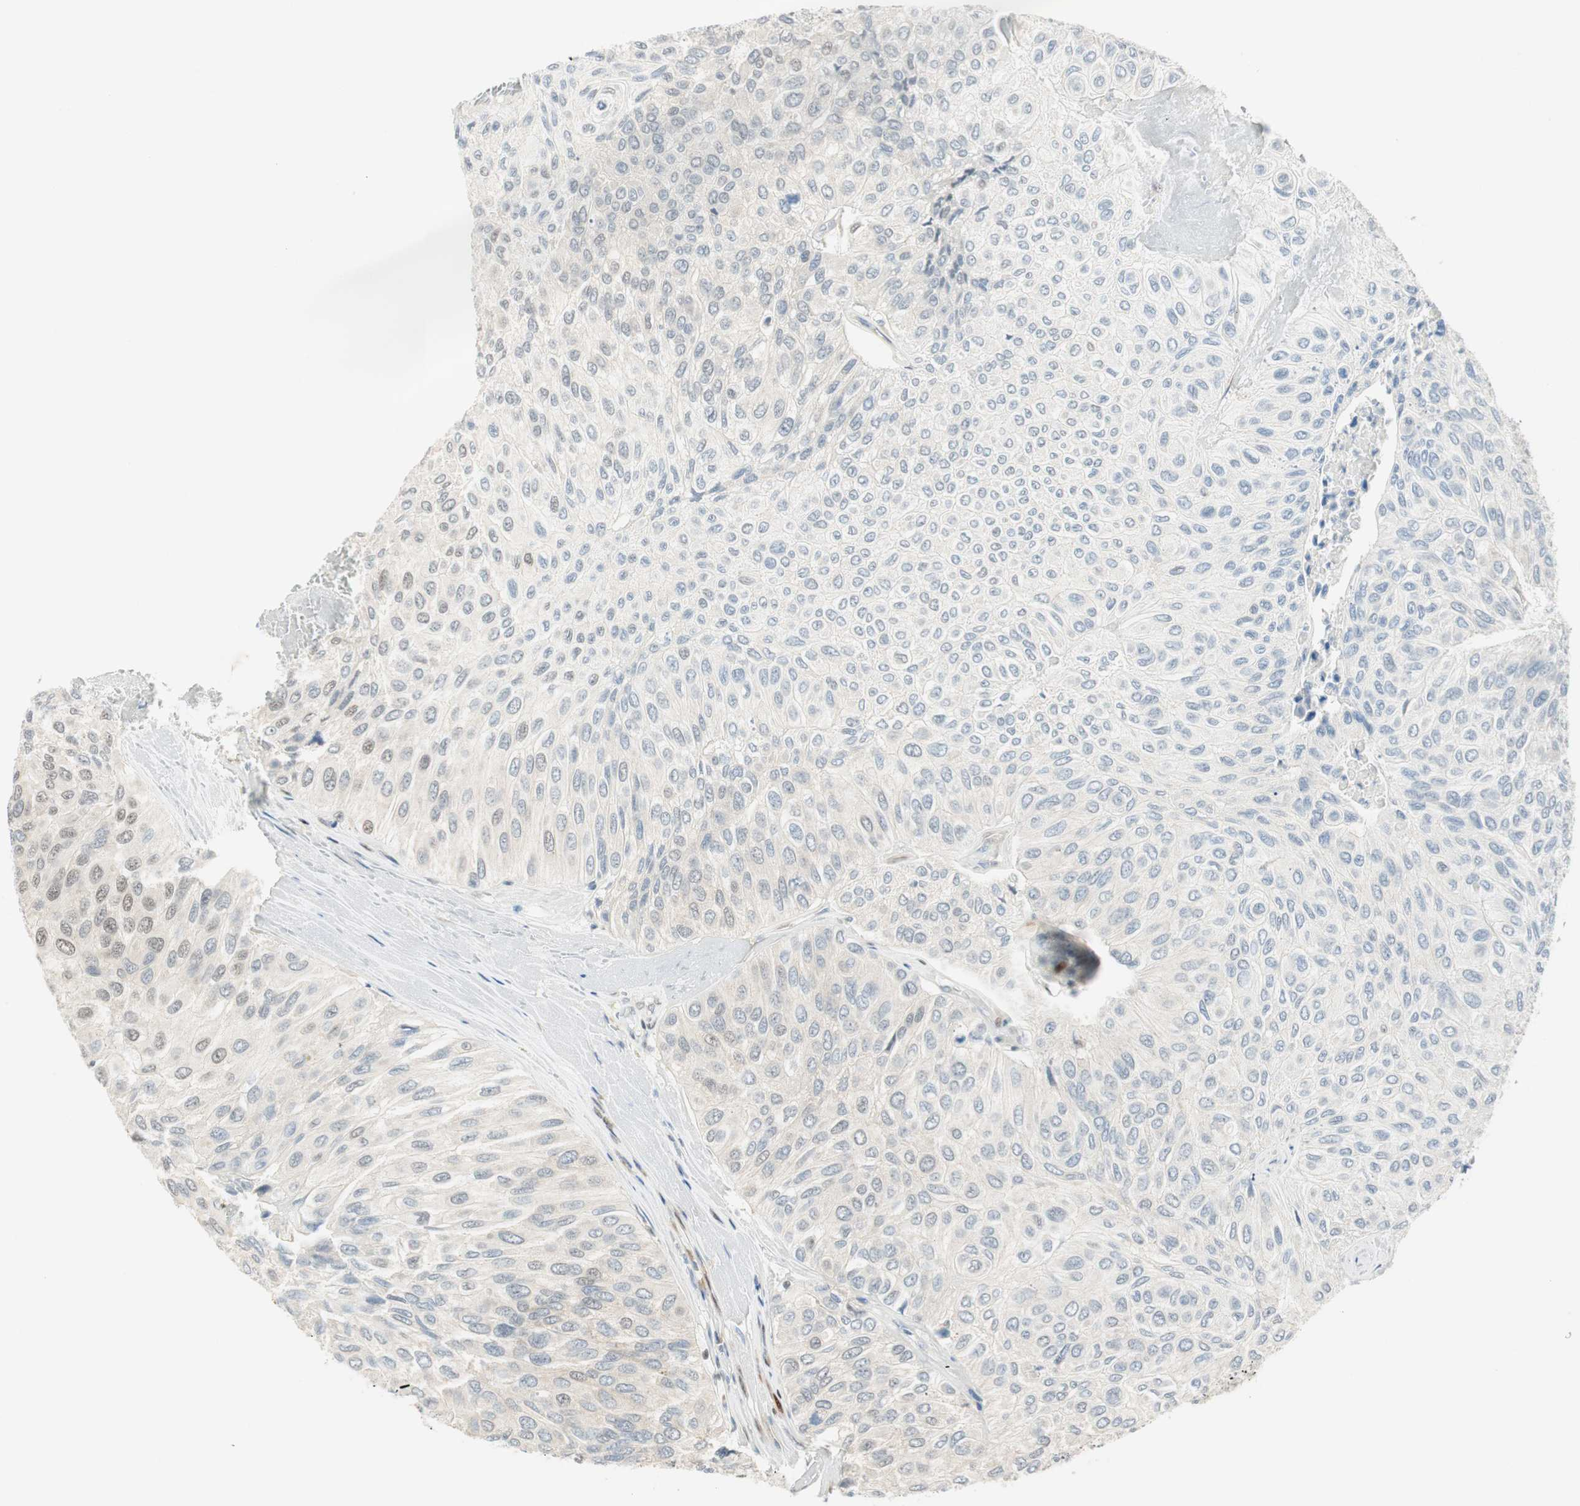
{"staining": {"intensity": "weak", "quantity": "<25%", "location": "nuclear"}, "tissue": "urothelial cancer", "cell_type": "Tumor cells", "image_type": "cancer", "snomed": [{"axis": "morphology", "description": "Urothelial carcinoma, High grade"}, {"axis": "topography", "description": "Urinary bladder"}], "caption": "DAB immunohistochemical staining of high-grade urothelial carcinoma demonstrates no significant positivity in tumor cells.", "gene": "MSX2", "patient": {"sex": "male", "age": 66}}